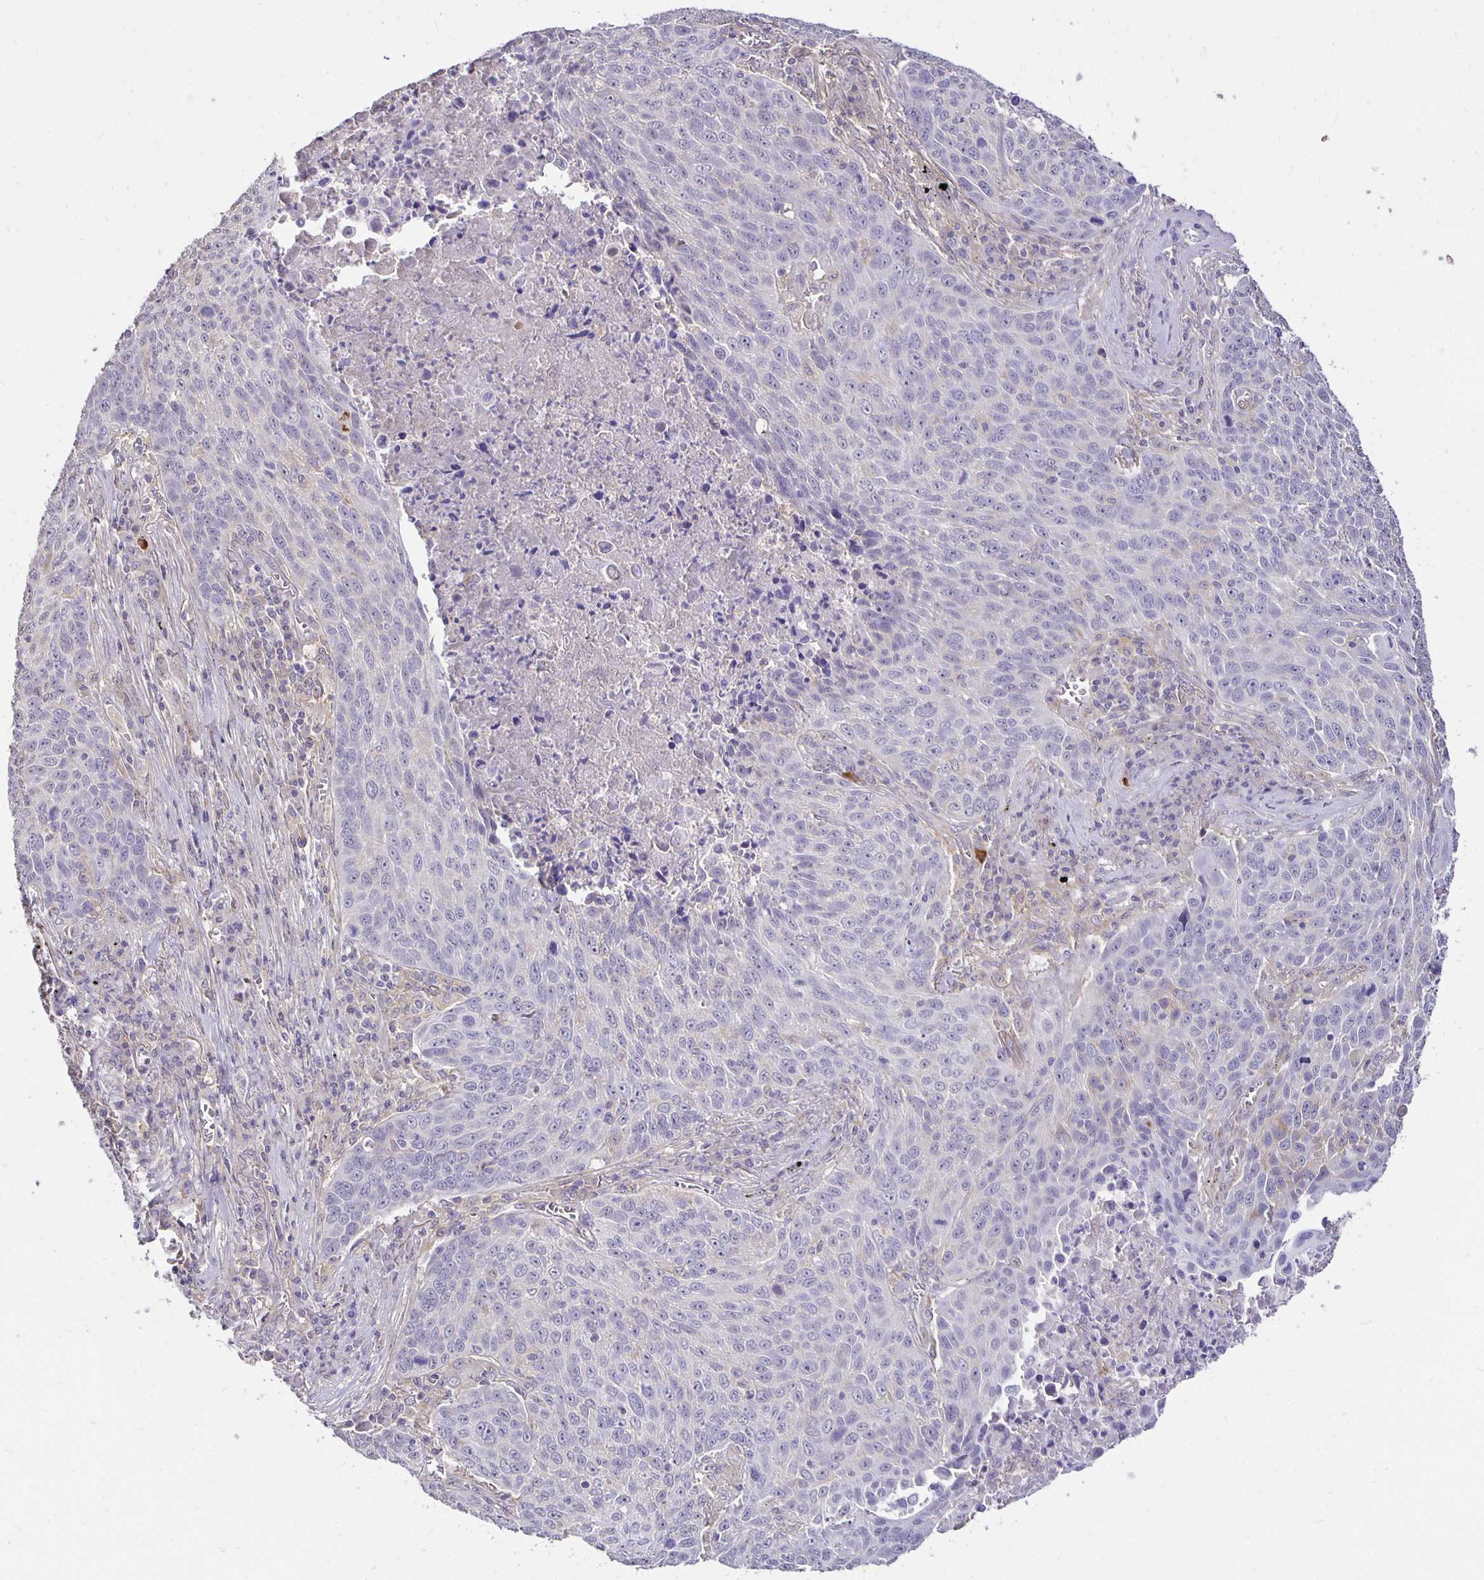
{"staining": {"intensity": "negative", "quantity": "none", "location": "none"}, "tissue": "lung cancer", "cell_type": "Tumor cells", "image_type": "cancer", "snomed": [{"axis": "morphology", "description": "Squamous cell carcinoma, NOS"}, {"axis": "topography", "description": "Lung"}], "caption": "Squamous cell carcinoma (lung) was stained to show a protein in brown. There is no significant staining in tumor cells.", "gene": "PNPLA3", "patient": {"sex": "male", "age": 78}}